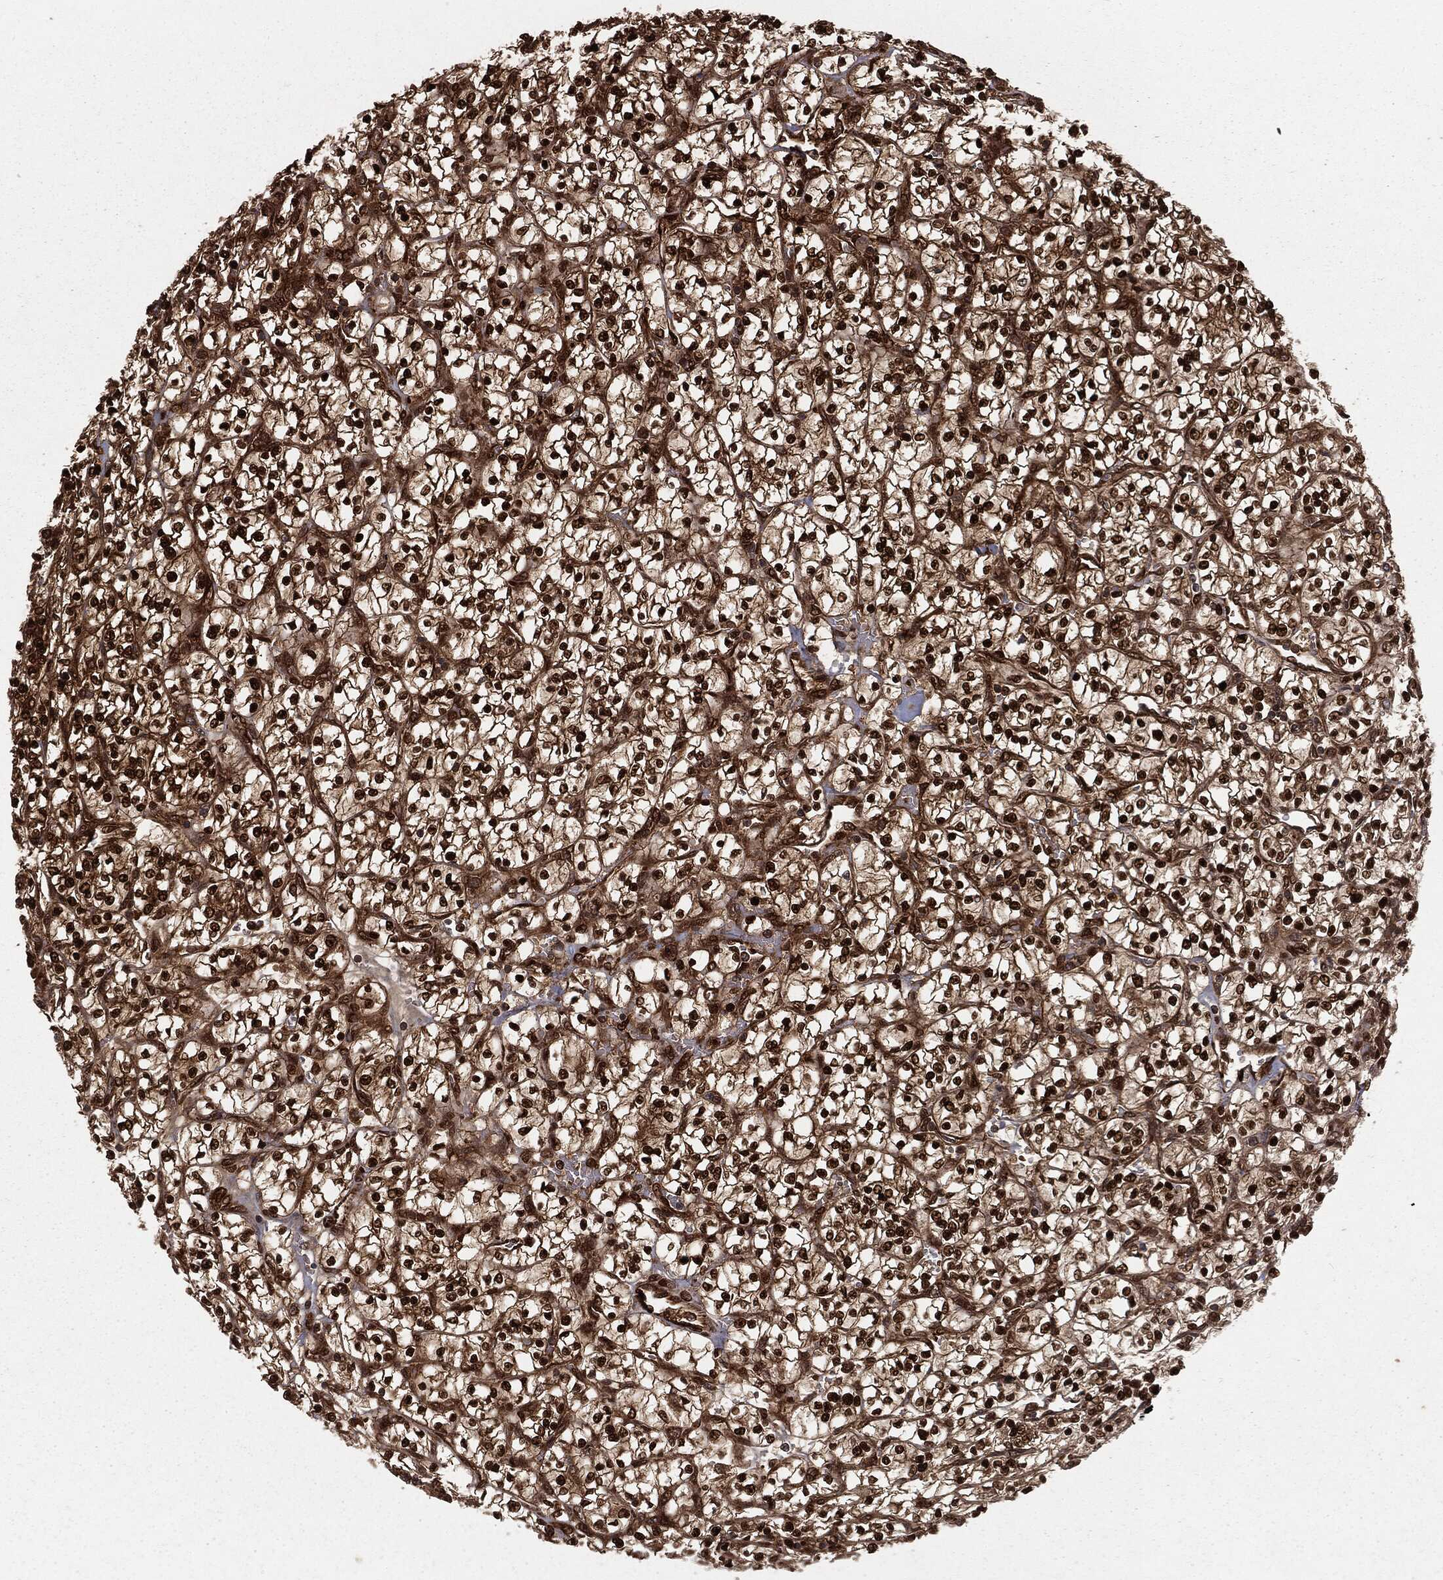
{"staining": {"intensity": "strong", "quantity": ">75%", "location": "cytoplasmic/membranous,nuclear"}, "tissue": "renal cancer", "cell_type": "Tumor cells", "image_type": "cancer", "snomed": [{"axis": "morphology", "description": "Adenocarcinoma, NOS"}, {"axis": "topography", "description": "Kidney"}], "caption": "Immunohistochemical staining of renal cancer shows high levels of strong cytoplasmic/membranous and nuclear protein expression in about >75% of tumor cells.", "gene": "RANBP9", "patient": {"sex": "female", "age": 64}}